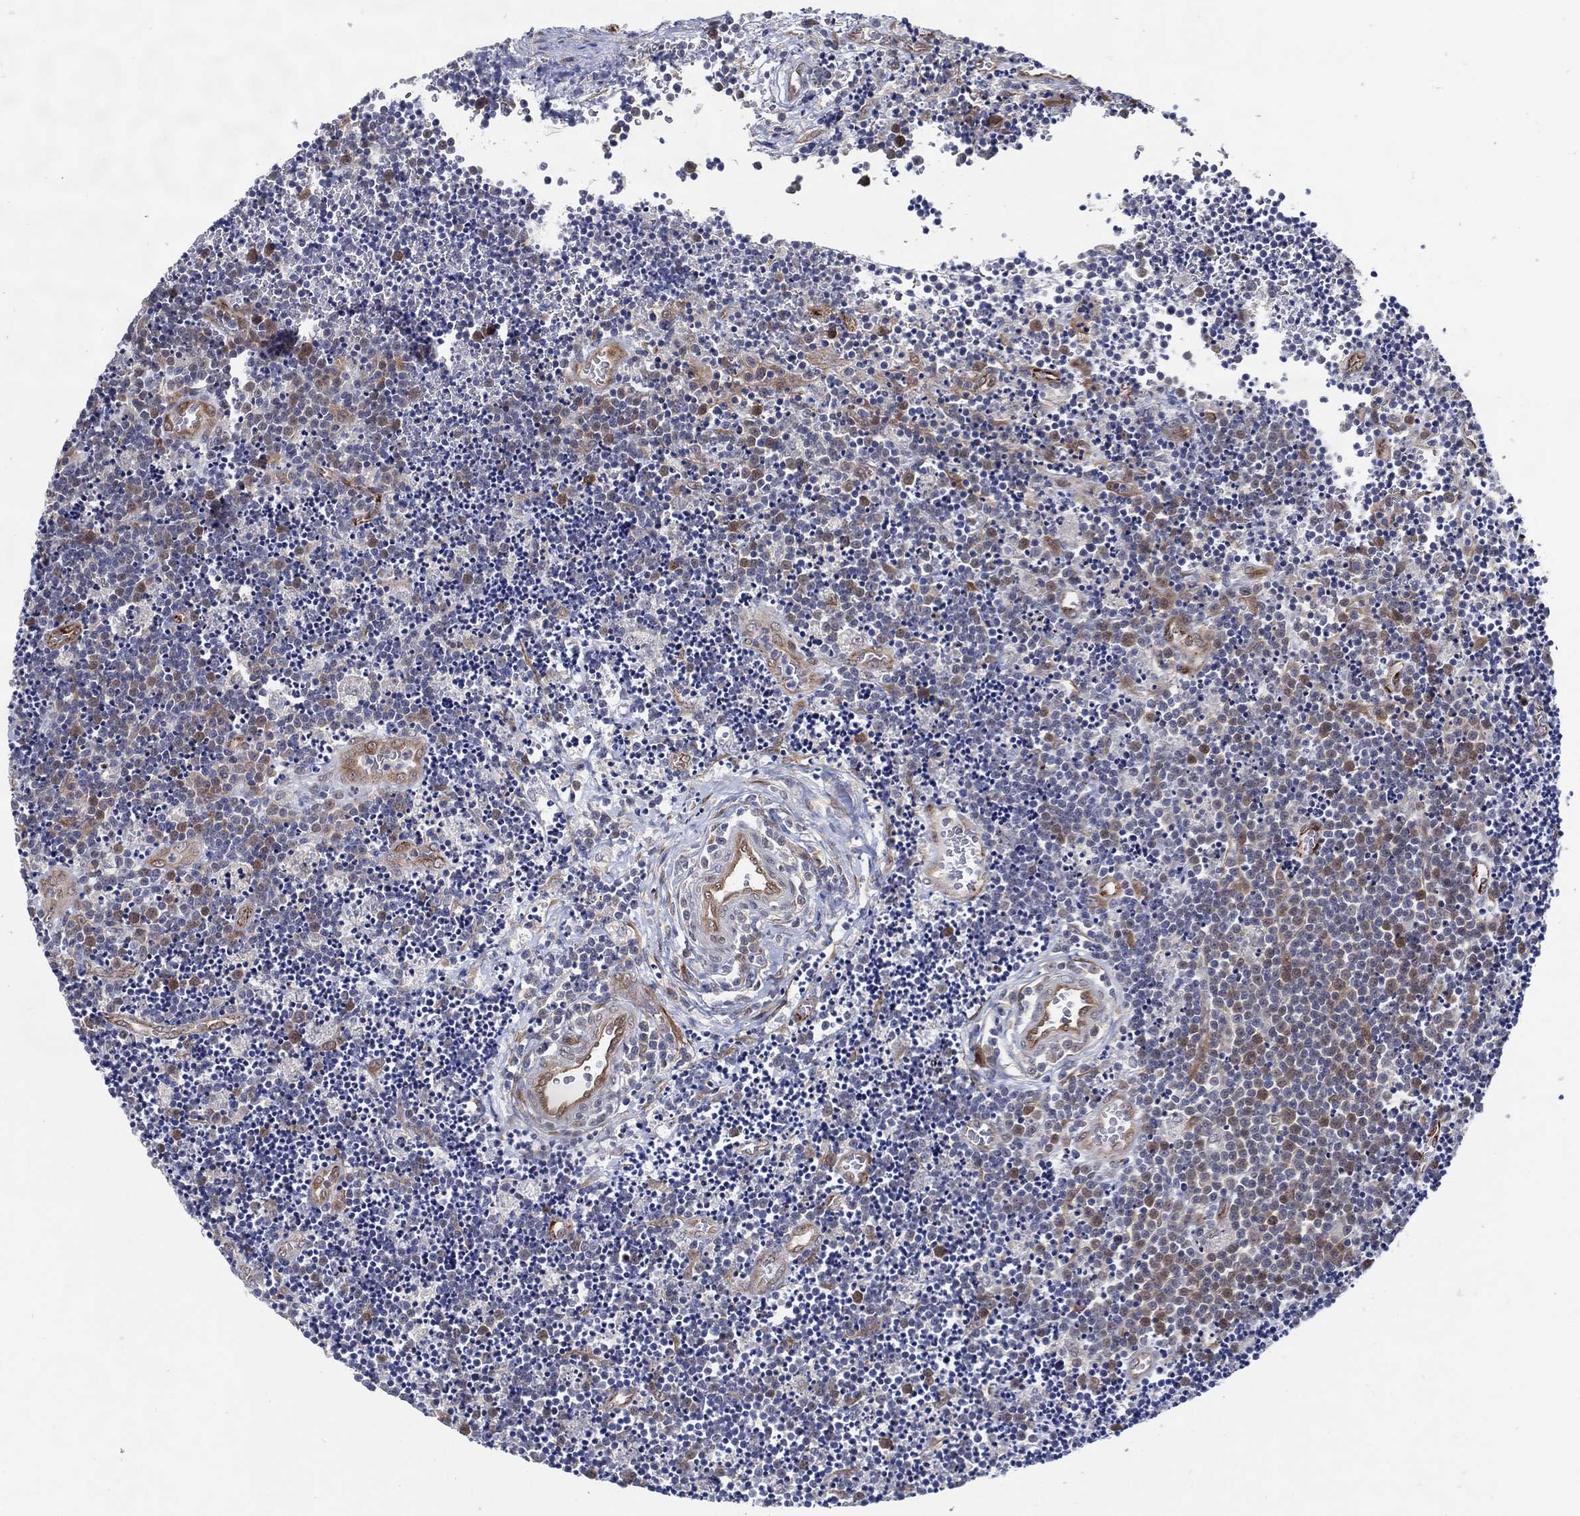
{"staining": {"intensity": "moderate", "quantity": "<25%", "location": "cytoplasmic/membranous"}, "tissue": "lymphoma", "cell_type": "Tumor cells", "image_type": "cancer", "snomed": [{"axis": "morphology", "description": "Malignant lymphoma, non-Hodgkin's type, Low grade"}, {"axis": "topography", "description": "Brain"}], "caption": "Low-grade malignant lymphoma, non-Hodgkin's type stained with DAB immunohistochemistry (IHC) reveals low levels of moderate cytoplasmic/membranous expression in about <25% of tumor cells.", "gene": "ARHGAP11A", "patient": {"sex": "female", "age": 66}}